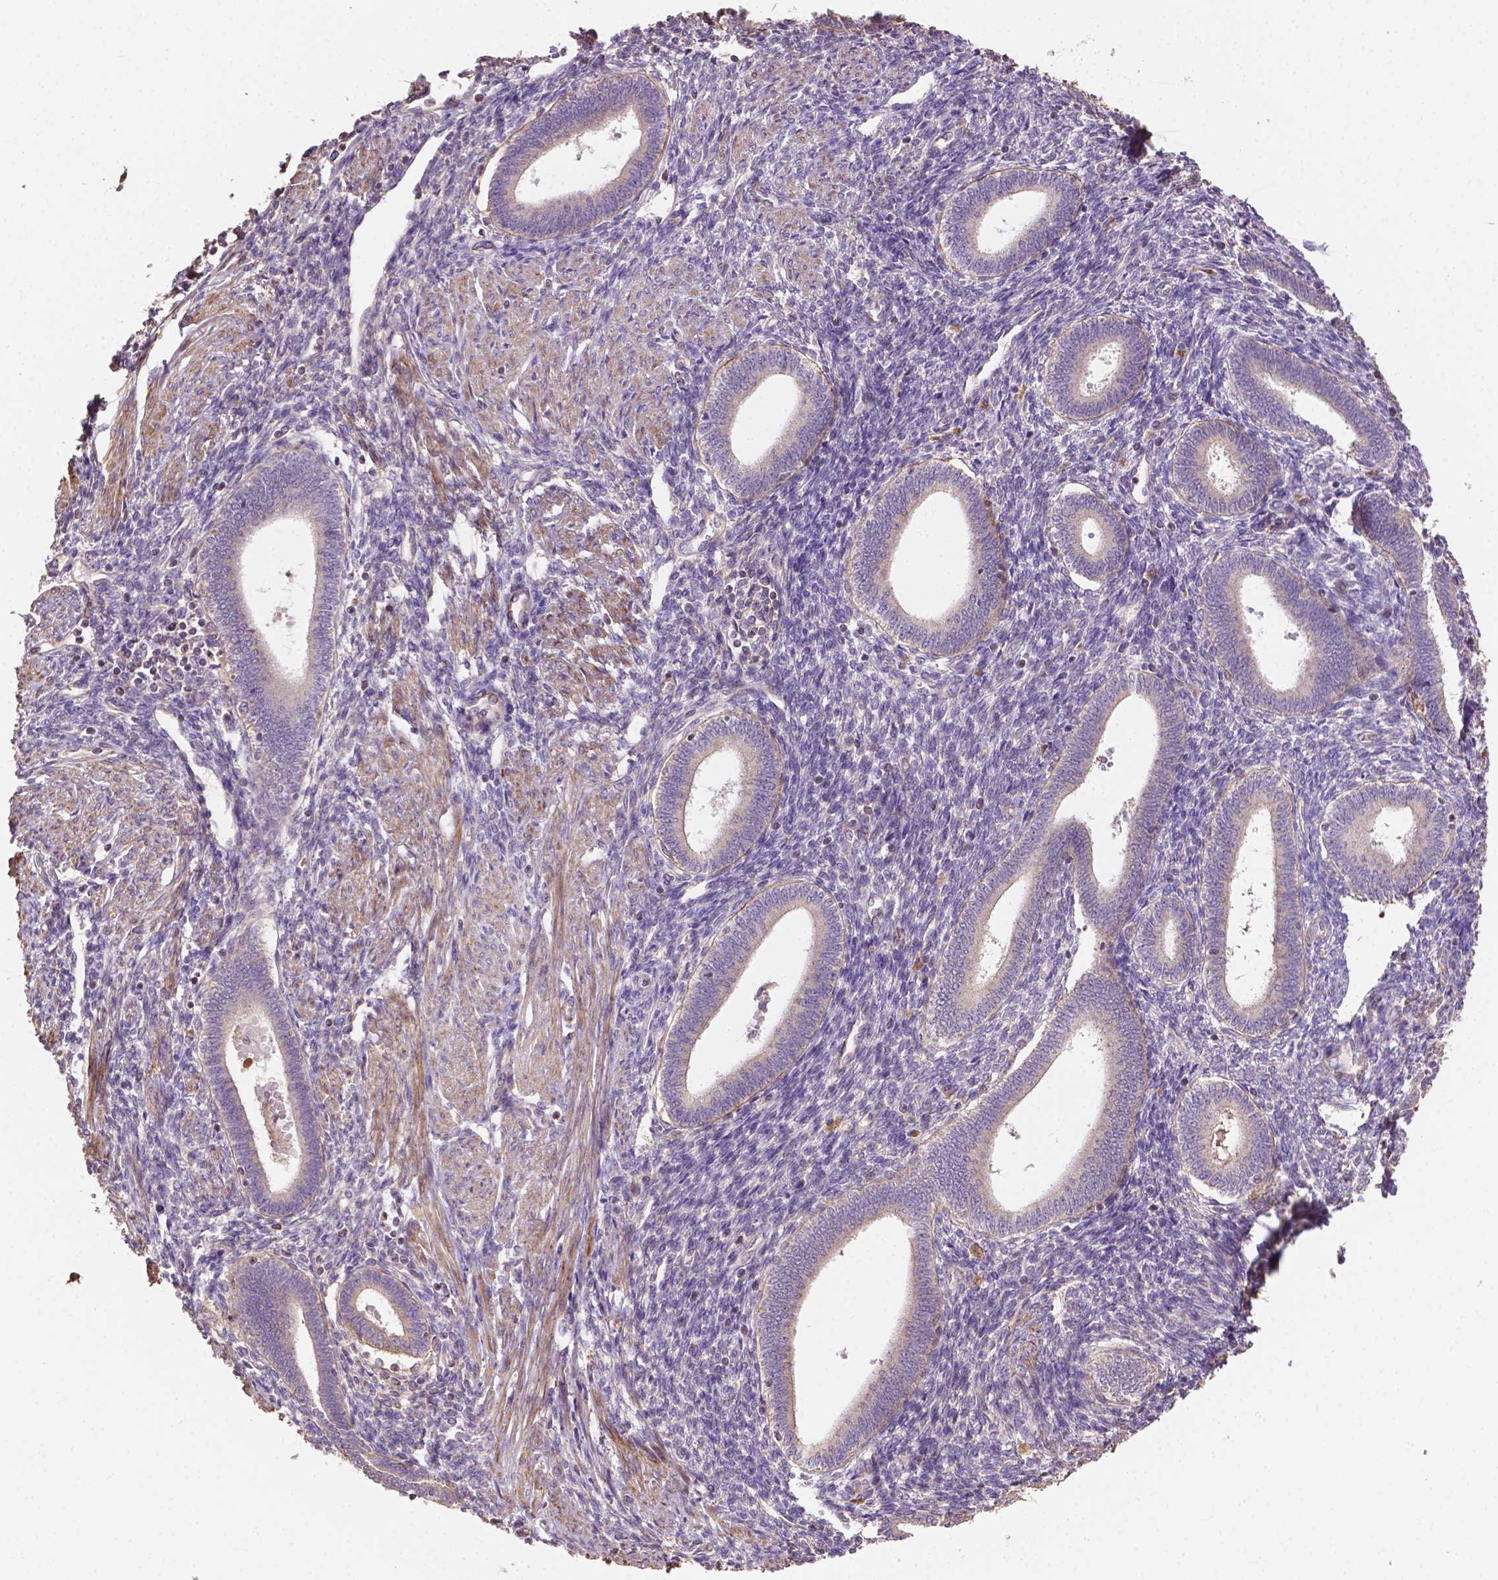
{"staining": {"intensity": "negative", "quantity": "none", "location": "none"}, "tissue": "endometrium", "cell_type": "Cells in endometrial stroma", "image_type": "normal", "snomed": [{"axis": "morphology", "description": "Normal tissue, NOS"}, {"axis": "topography", "description": "Endometrium"}], "caption": "A micrograph of endometrium stained for a protein displays no brown staining in cells in endometrial stroma.", "gene": "LRR1", "patient": {"sex": "female", "age": 42}}